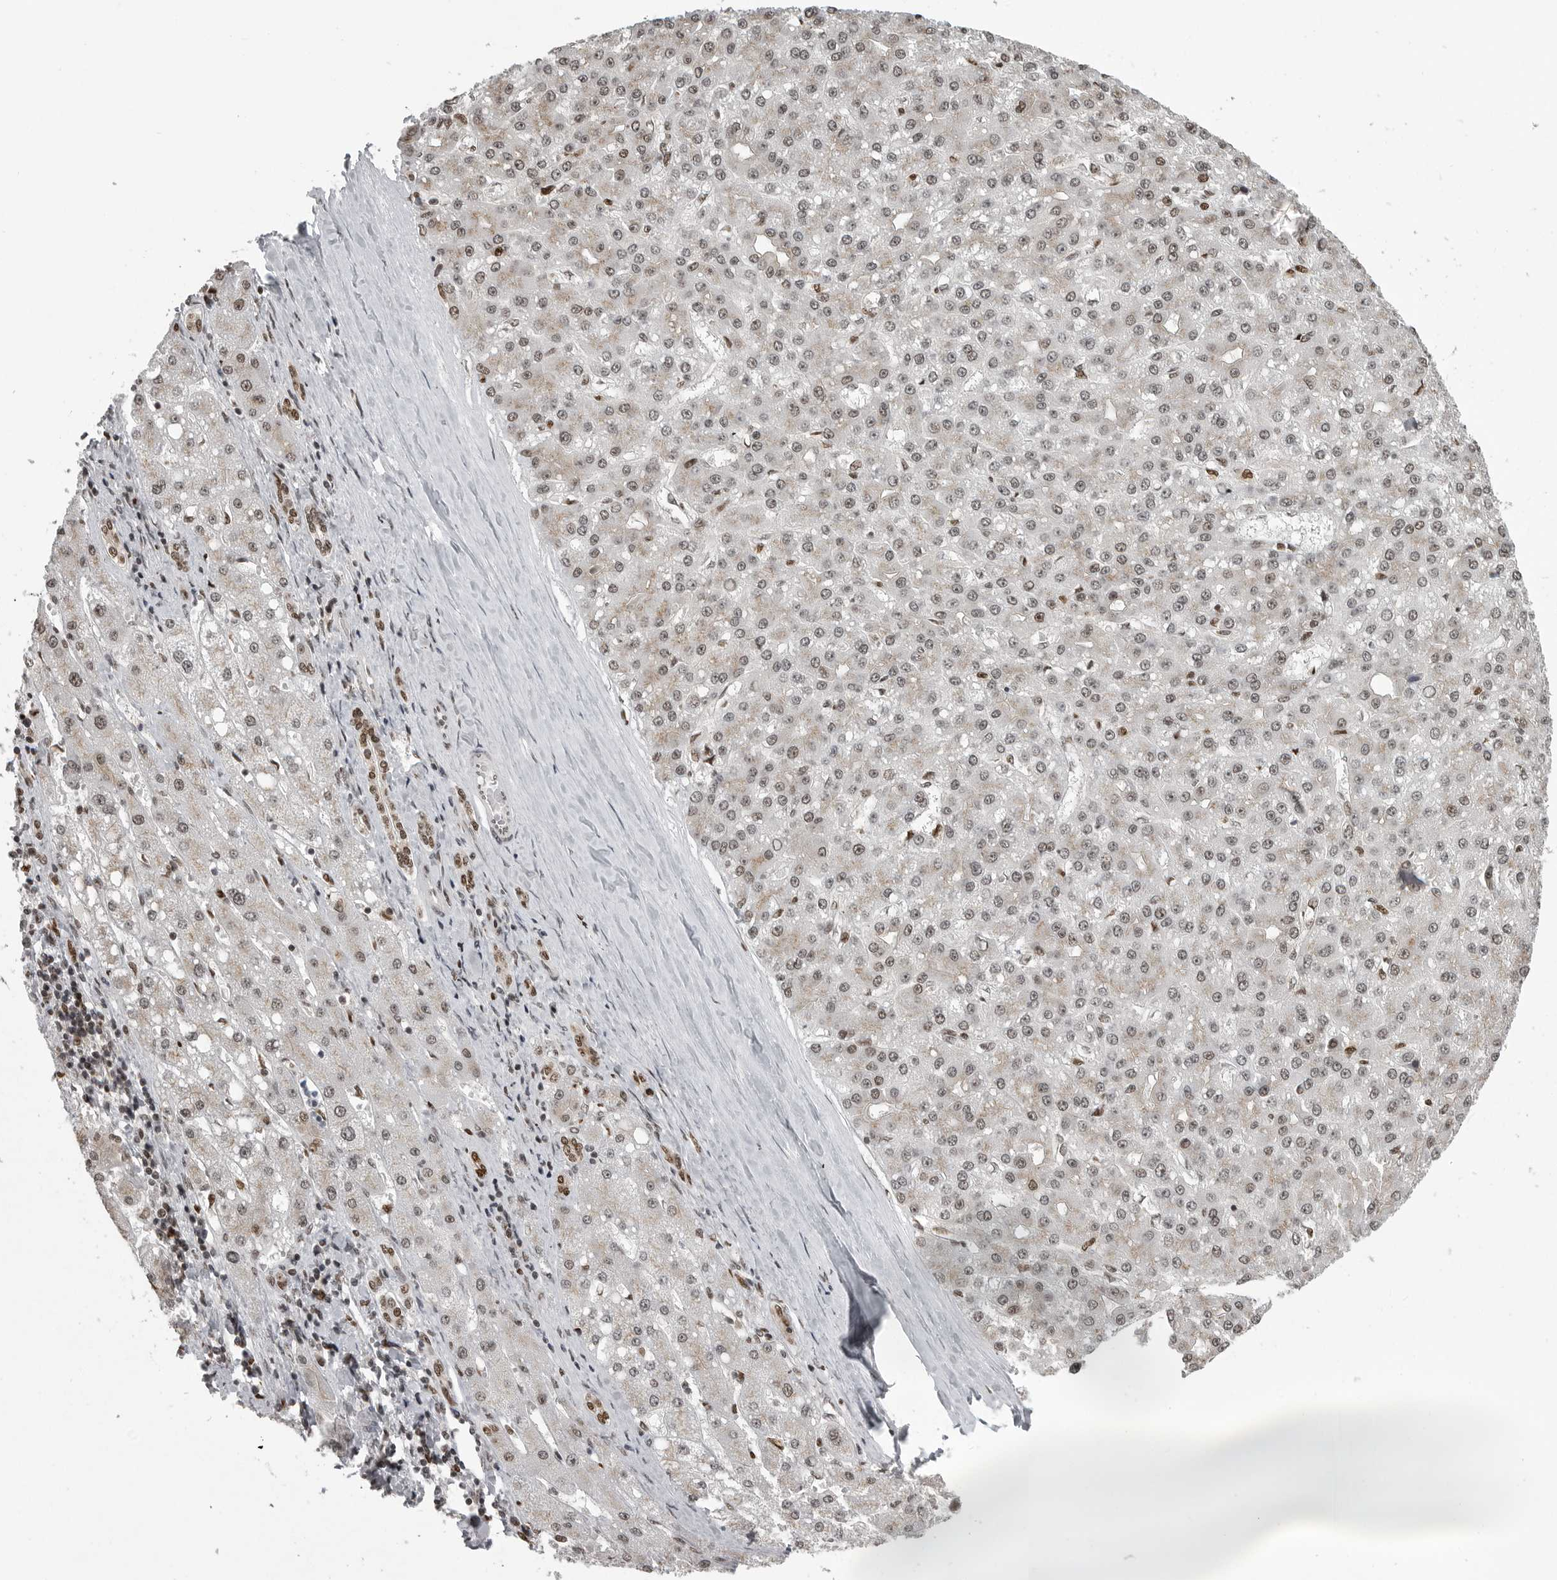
{"staining": {"intensity": "weak", "quantity": "25%-75%", "location": "nuclear"}, "tissue": "liver cancer", "cell_type": "Tumor cells", "image_type": "cancer", "snomed": [{"axis": "morphology", "description": "Carcinoma, Hepatocellular, NOS"}, {"axis": "topography", "description": "Liver"}], "caption": "Immunohistochemical staining of human liver cancer (hepatocellular carcinoma) displays weak nuclear protein positivity in approximately 25%-75% of tumor cells.", "gene": "YAF2", "patient": {"sex": "male", "age": 67}}